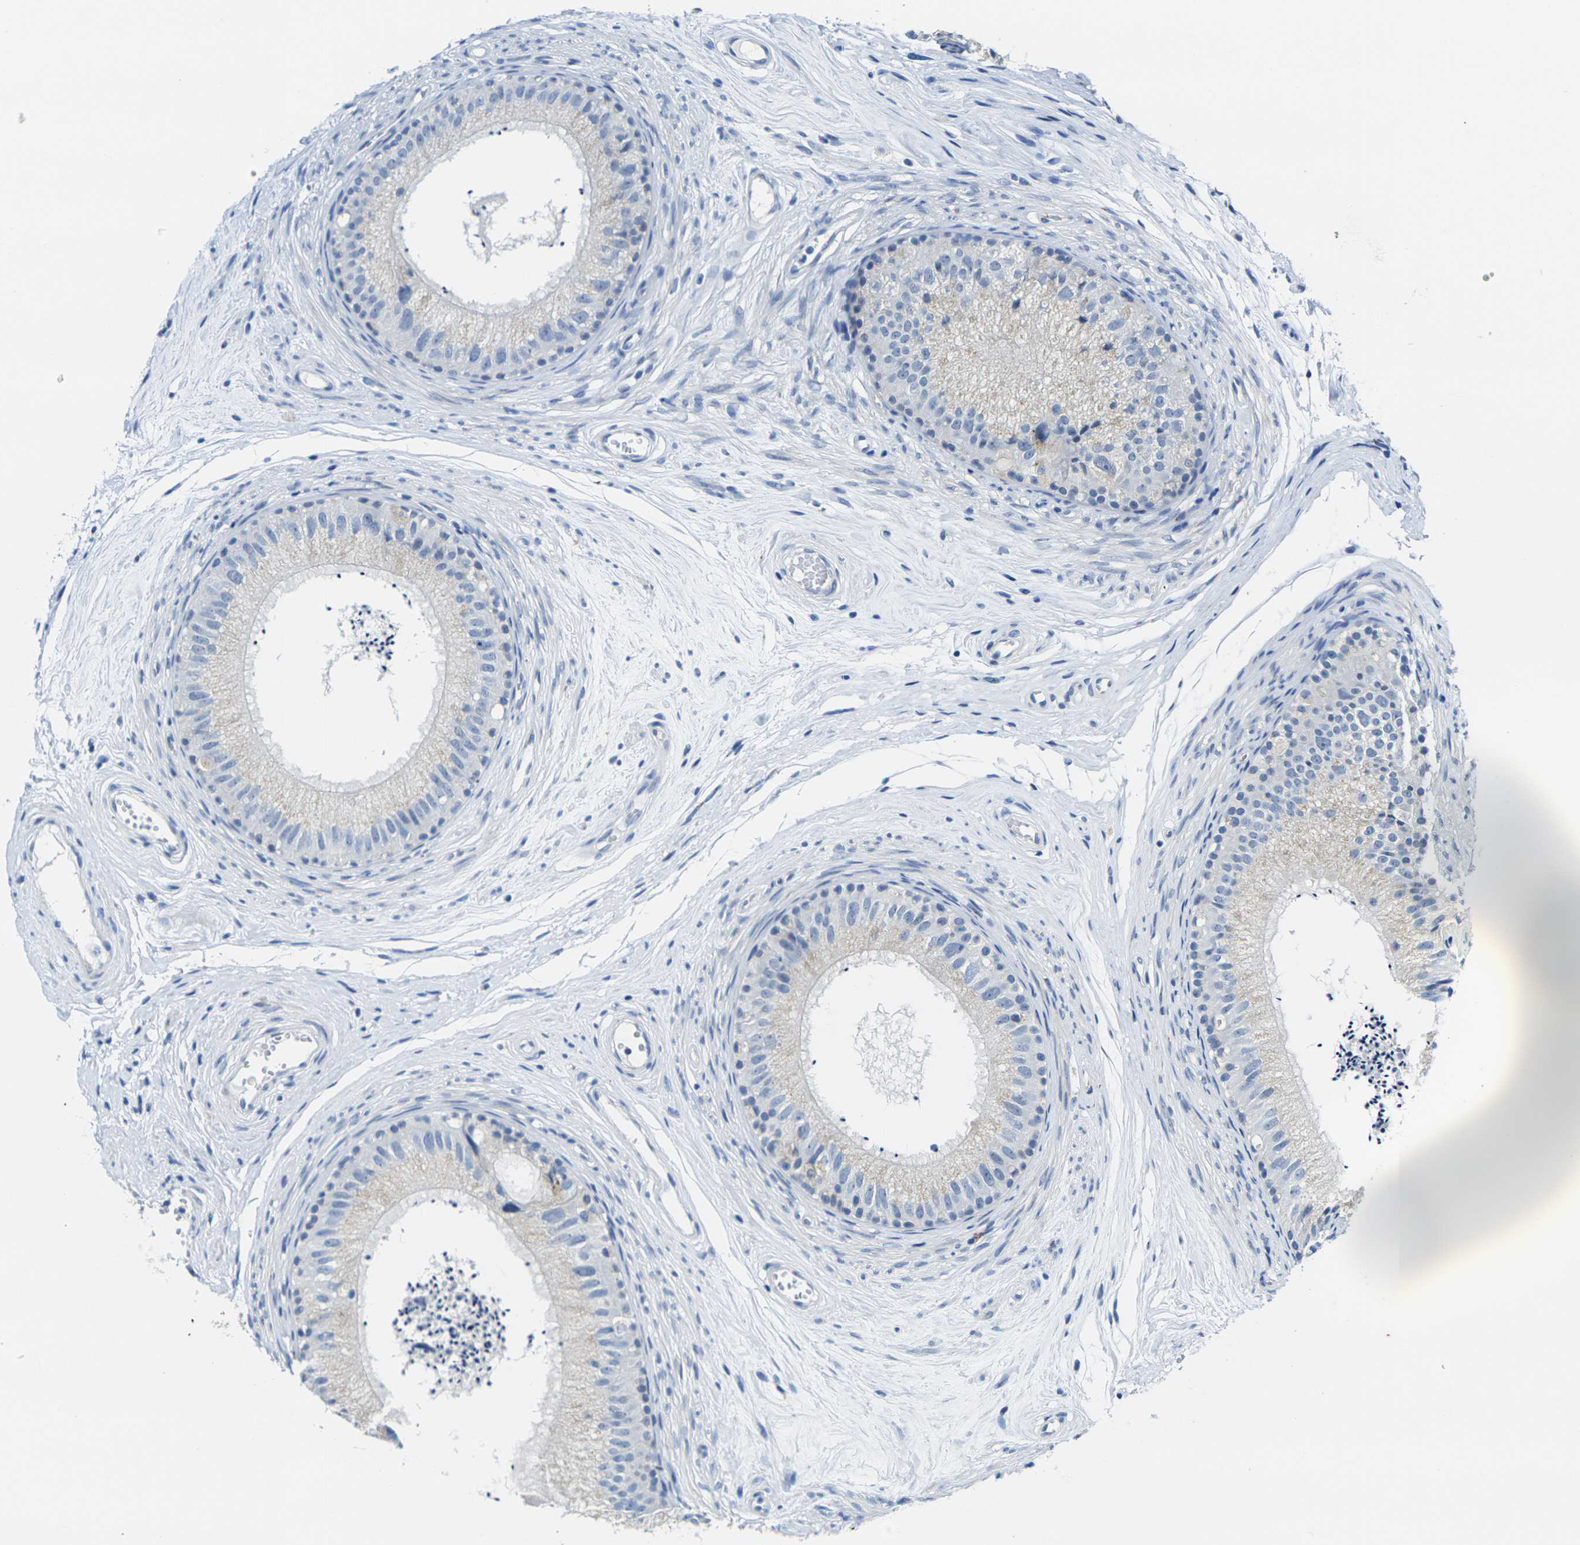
{"staining": {"intensity": "weak", "quantity": "<25%", "location": "cytoplasmic/membranous"}, "tissue": "epididymis", "cell_type": "Glandular cells", "image_type": "normal", "snomed": [{"axis": "morphology", "description": "Normal tissue, NOS"}, {"axis": "topography", "description": "Epididymis"}], "caption": "Protein analysis of normal epididymis exhibits no significant staining in glandular cells. The staining is performed using DAB (3,3'-diaminobenzidine) brown chromogen with nuclei counter-stained in using hematoxylin.", "gene": "CRK", "patient": {"sex": "male", "age": 56}}